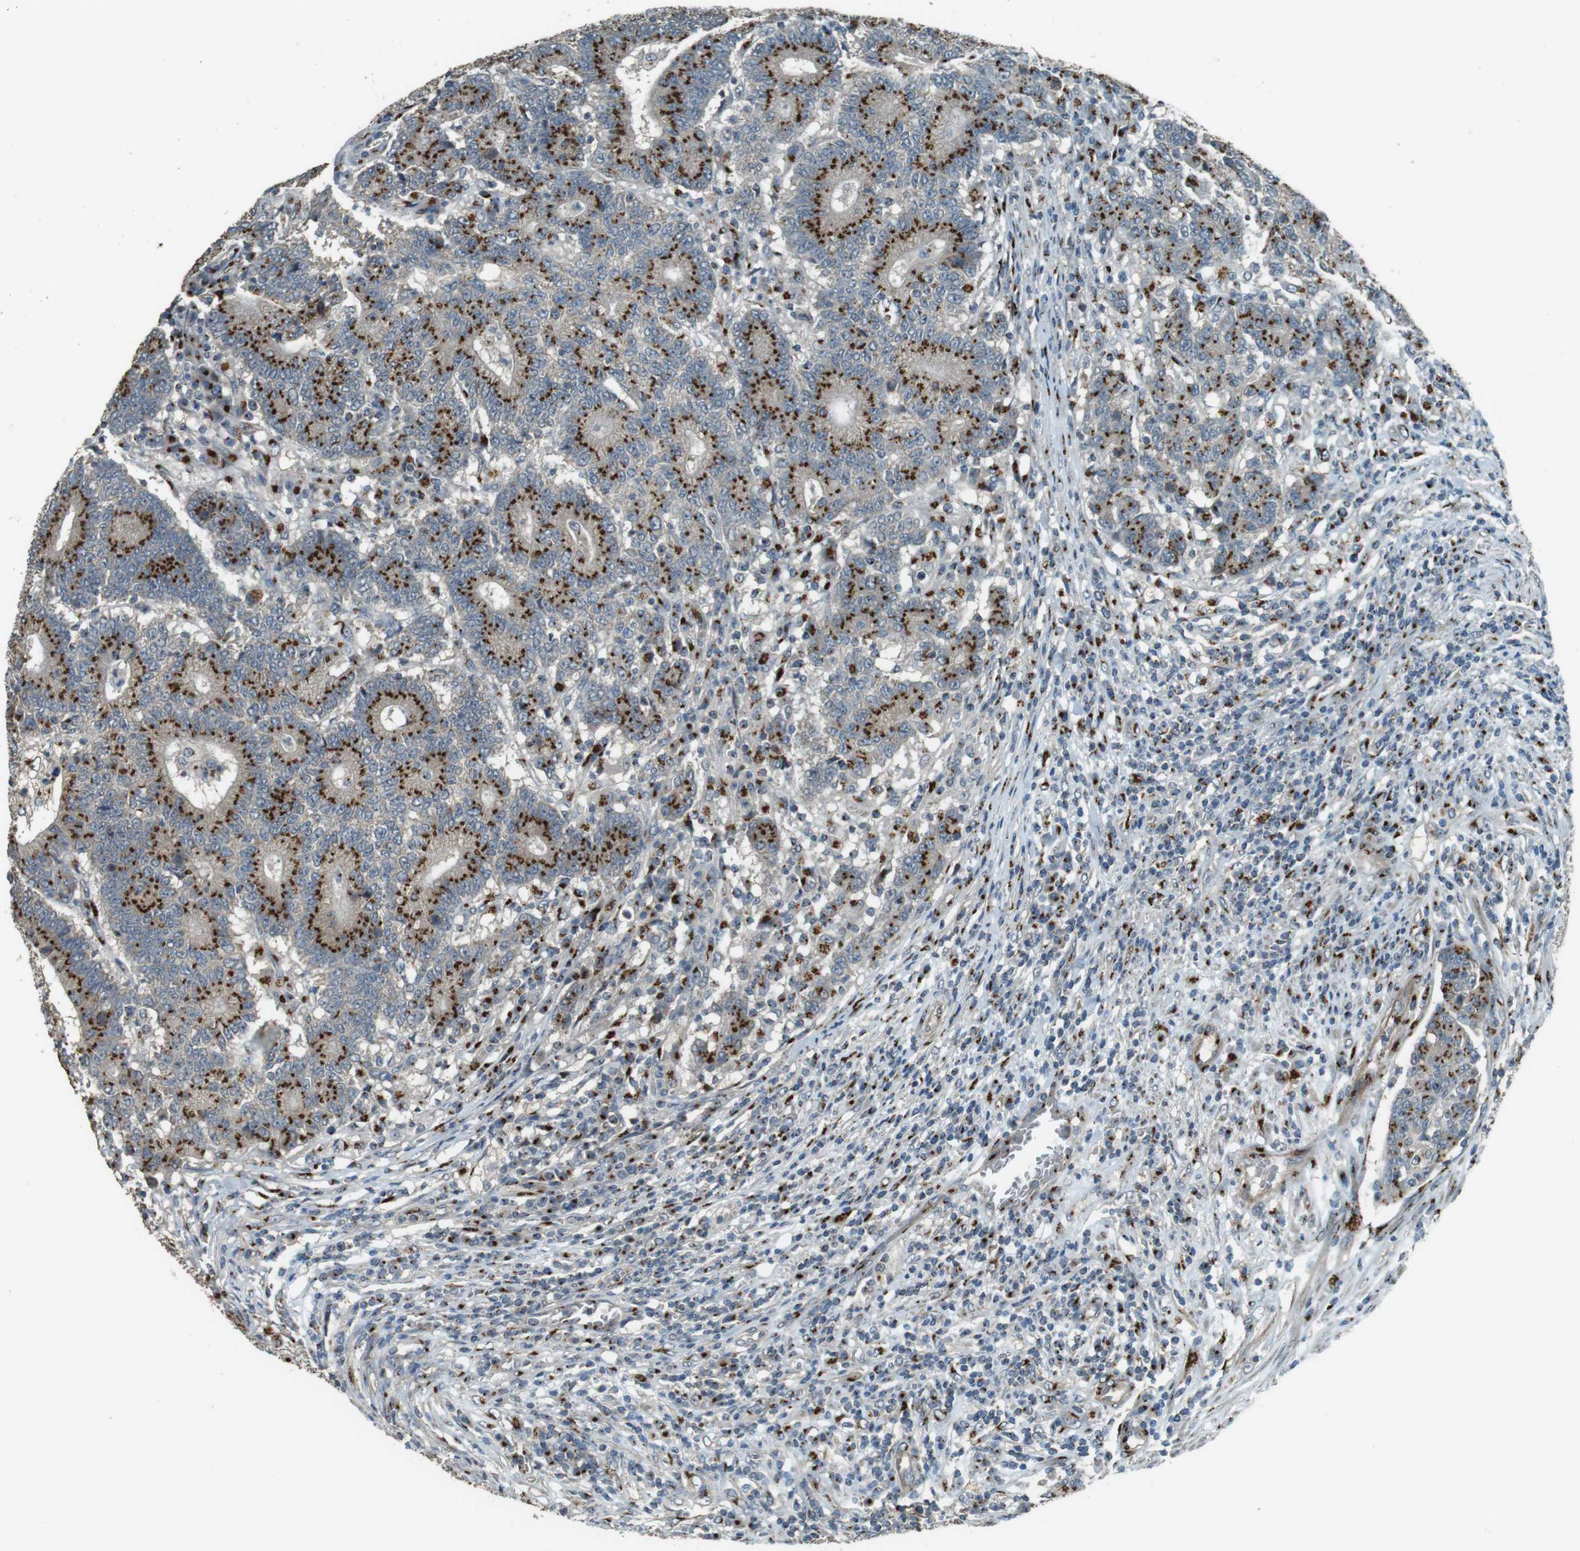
{"staining": {"intensity": "strong", "quantity": ">75%", "location": "cytoplasmic/membranous"}, "tissue": "colorectal cancer", "cell_type": "Tumor cells", "image_type": "cancer", "snomed": [{"axis": "morphology", "description": "Normal tissue, NOS"}, {"axis": "morphology", "description": "Adenocarcinoma, NOS"}, {"axis": "topography", "description": "Colon"}], "caption": "Immunohistochemical staining of colorectal adenocarcinoma reveals high levels of strong cytoplasmic/membranous protein expression in approximately >75% of tumor cells.", "gene": "TMEM115", "patient": {"sex": "female", "age": 75}}